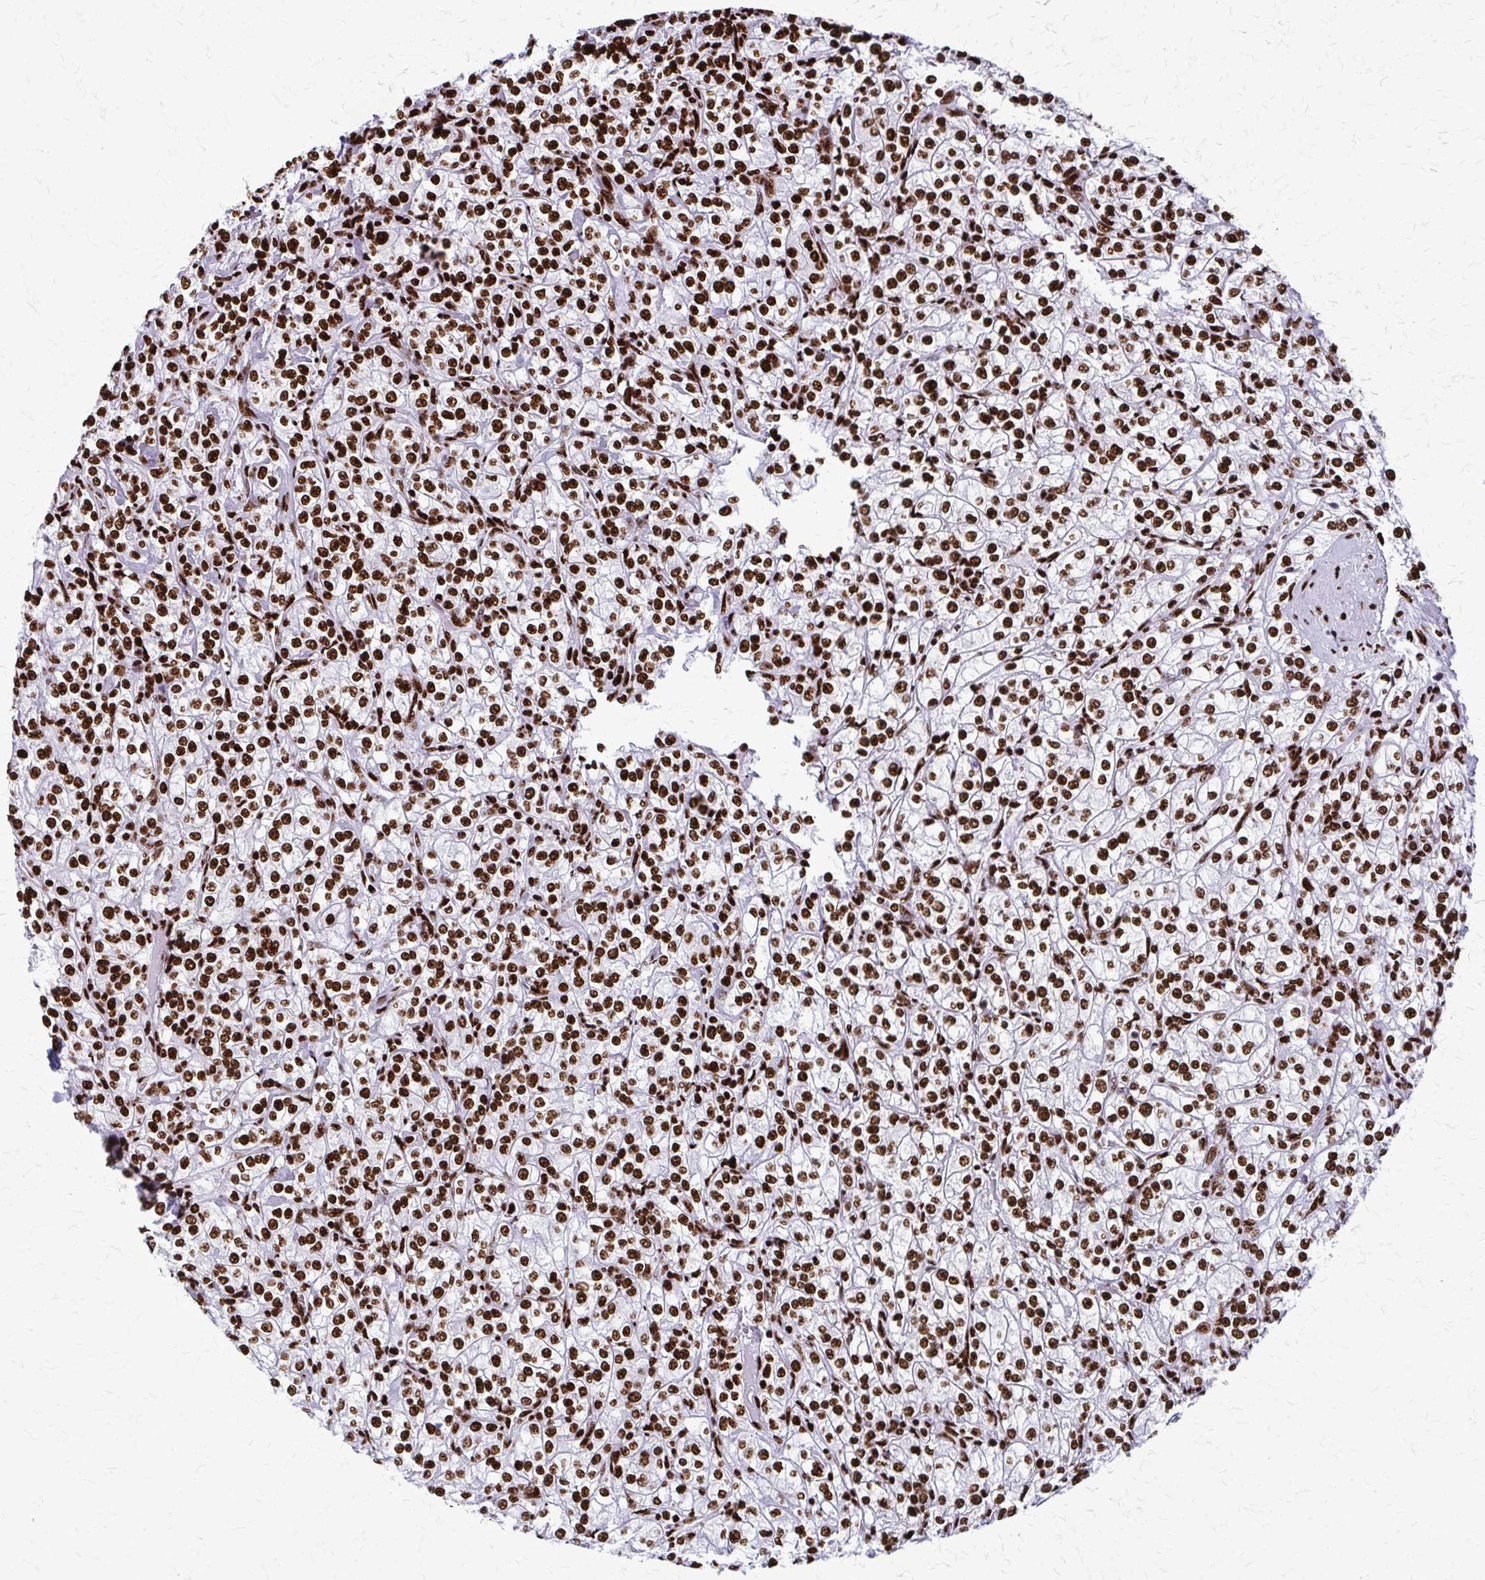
{"staining": {"intensity": "strong", "quantity": ">75%", "location": "nuclear"}, "tissue": "renal cancer", "cell_type": "Tumor cells", "image_type": "cancer", "snomed": [{"axis": "morphology", "description": "Adenocarcinoma, NOS"}, {"axis": "topography", "description": "Kidney"}], "caption": "Renal cancer was stained to show a protein in brown. There is high levels of strong nuclear expression in approximately >75% of tumor cells. (DAB (3,3'-diaminobenzidine) IHC with brightfield microscopy, high magnification).", "gene": "SFPQ", "patient": {"sex": "male", "age": 77}}